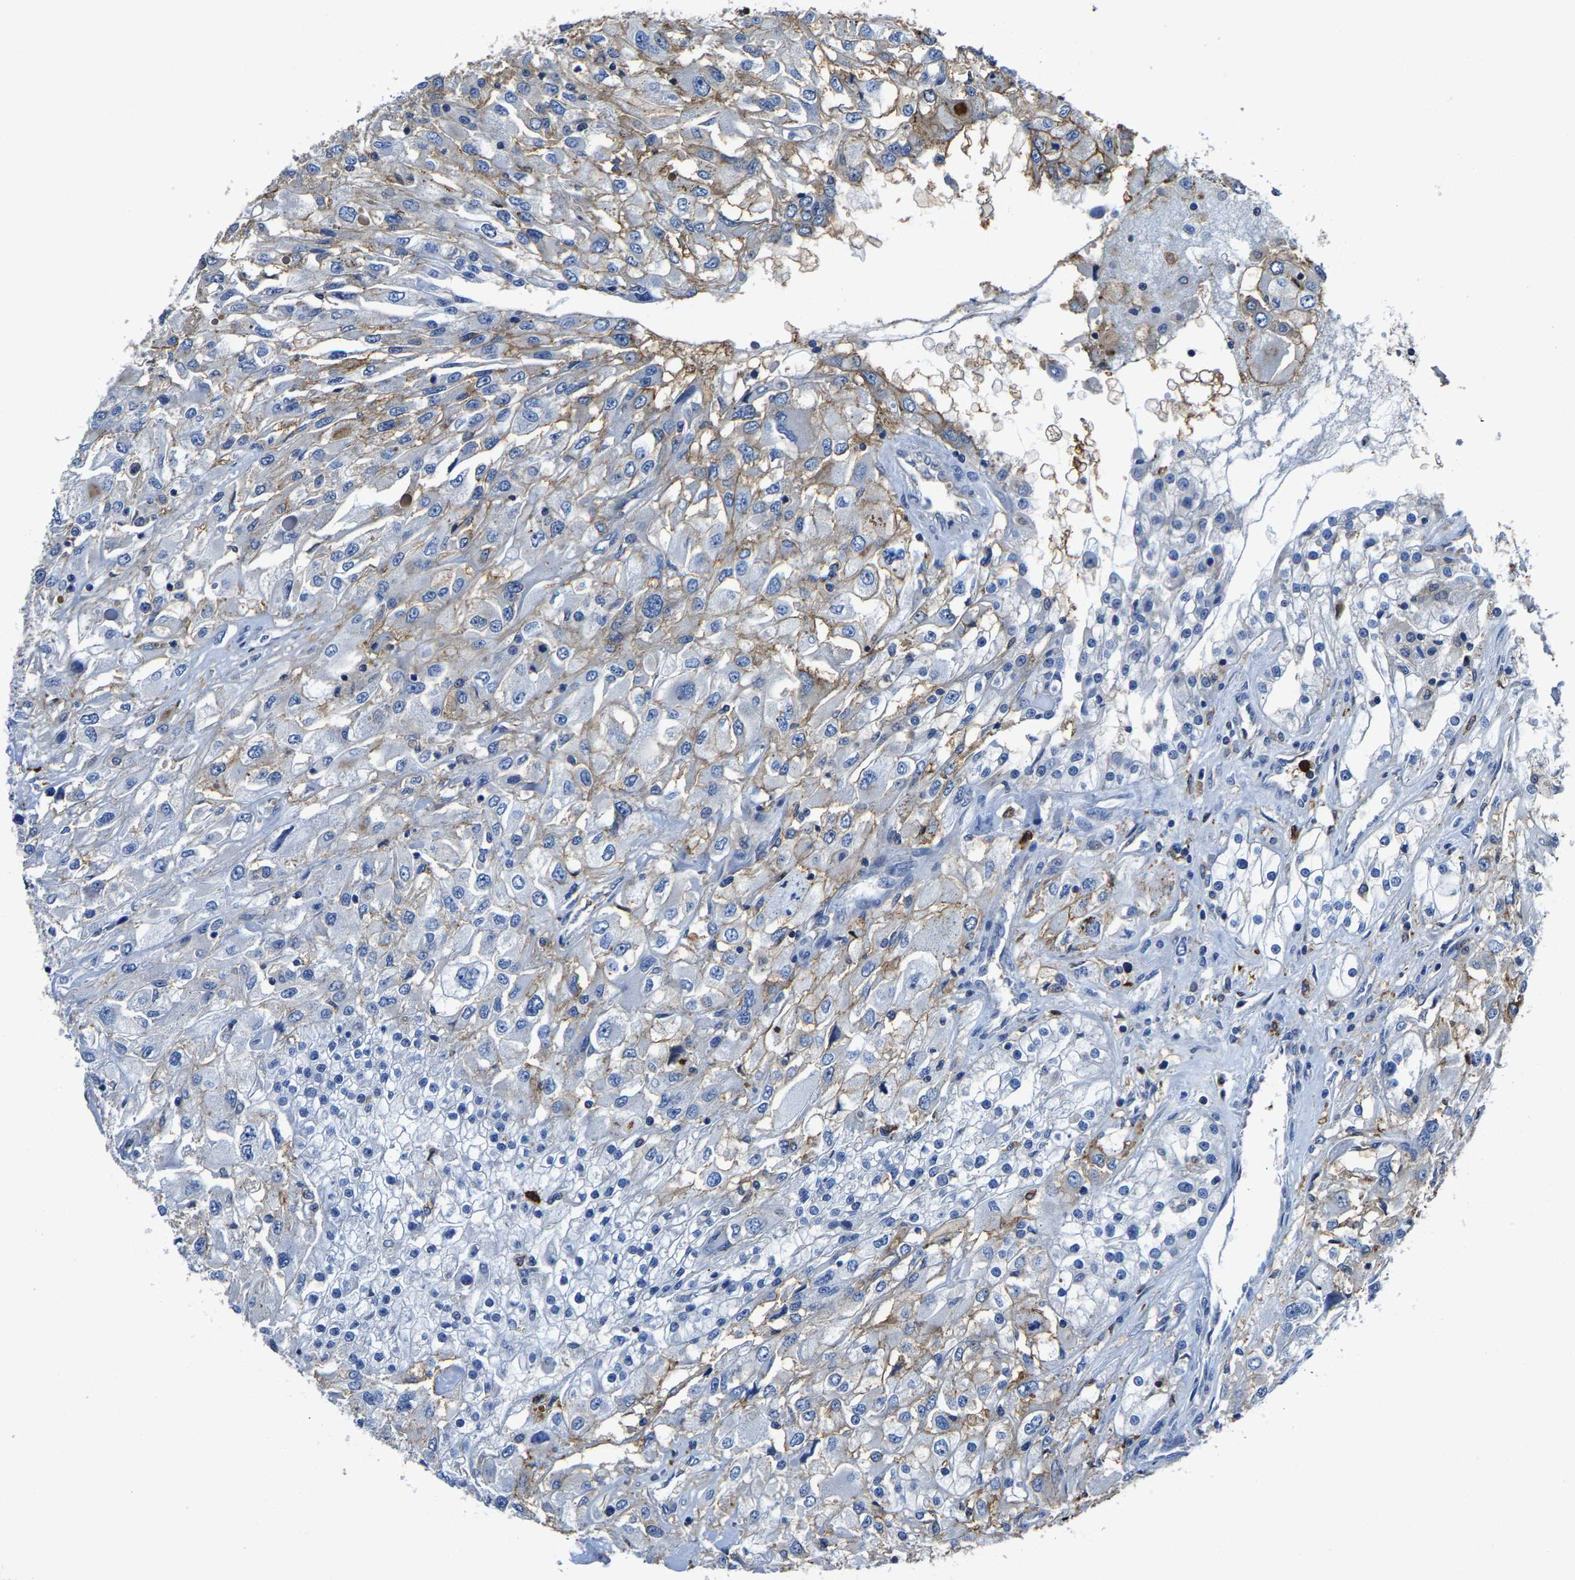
{"staining": {"intensity": "moderate", "quantity": "<25%", "location": "cytoplasmic/membranous"}, "tissue": "renal cancer", "cell_type": "Tumor cells", "image_type": "cancer", "snomed": [{"axis": "morphology", "description": "Adenocarcinoma, NOS"}, {"axis": "topography", "description": "Kidney"}], "caption": "Protein expression by immunohistochemistry (IHC) demonstrates moderate cytoplasmic/membranous expression in approximately <25% of tumor cells in adenocarcinoma (renal). The protein is shown in brown color, while the nuclei are stained blue.", "gene": "TRAF6", "patient": {"sex": "female", "age": 52}}